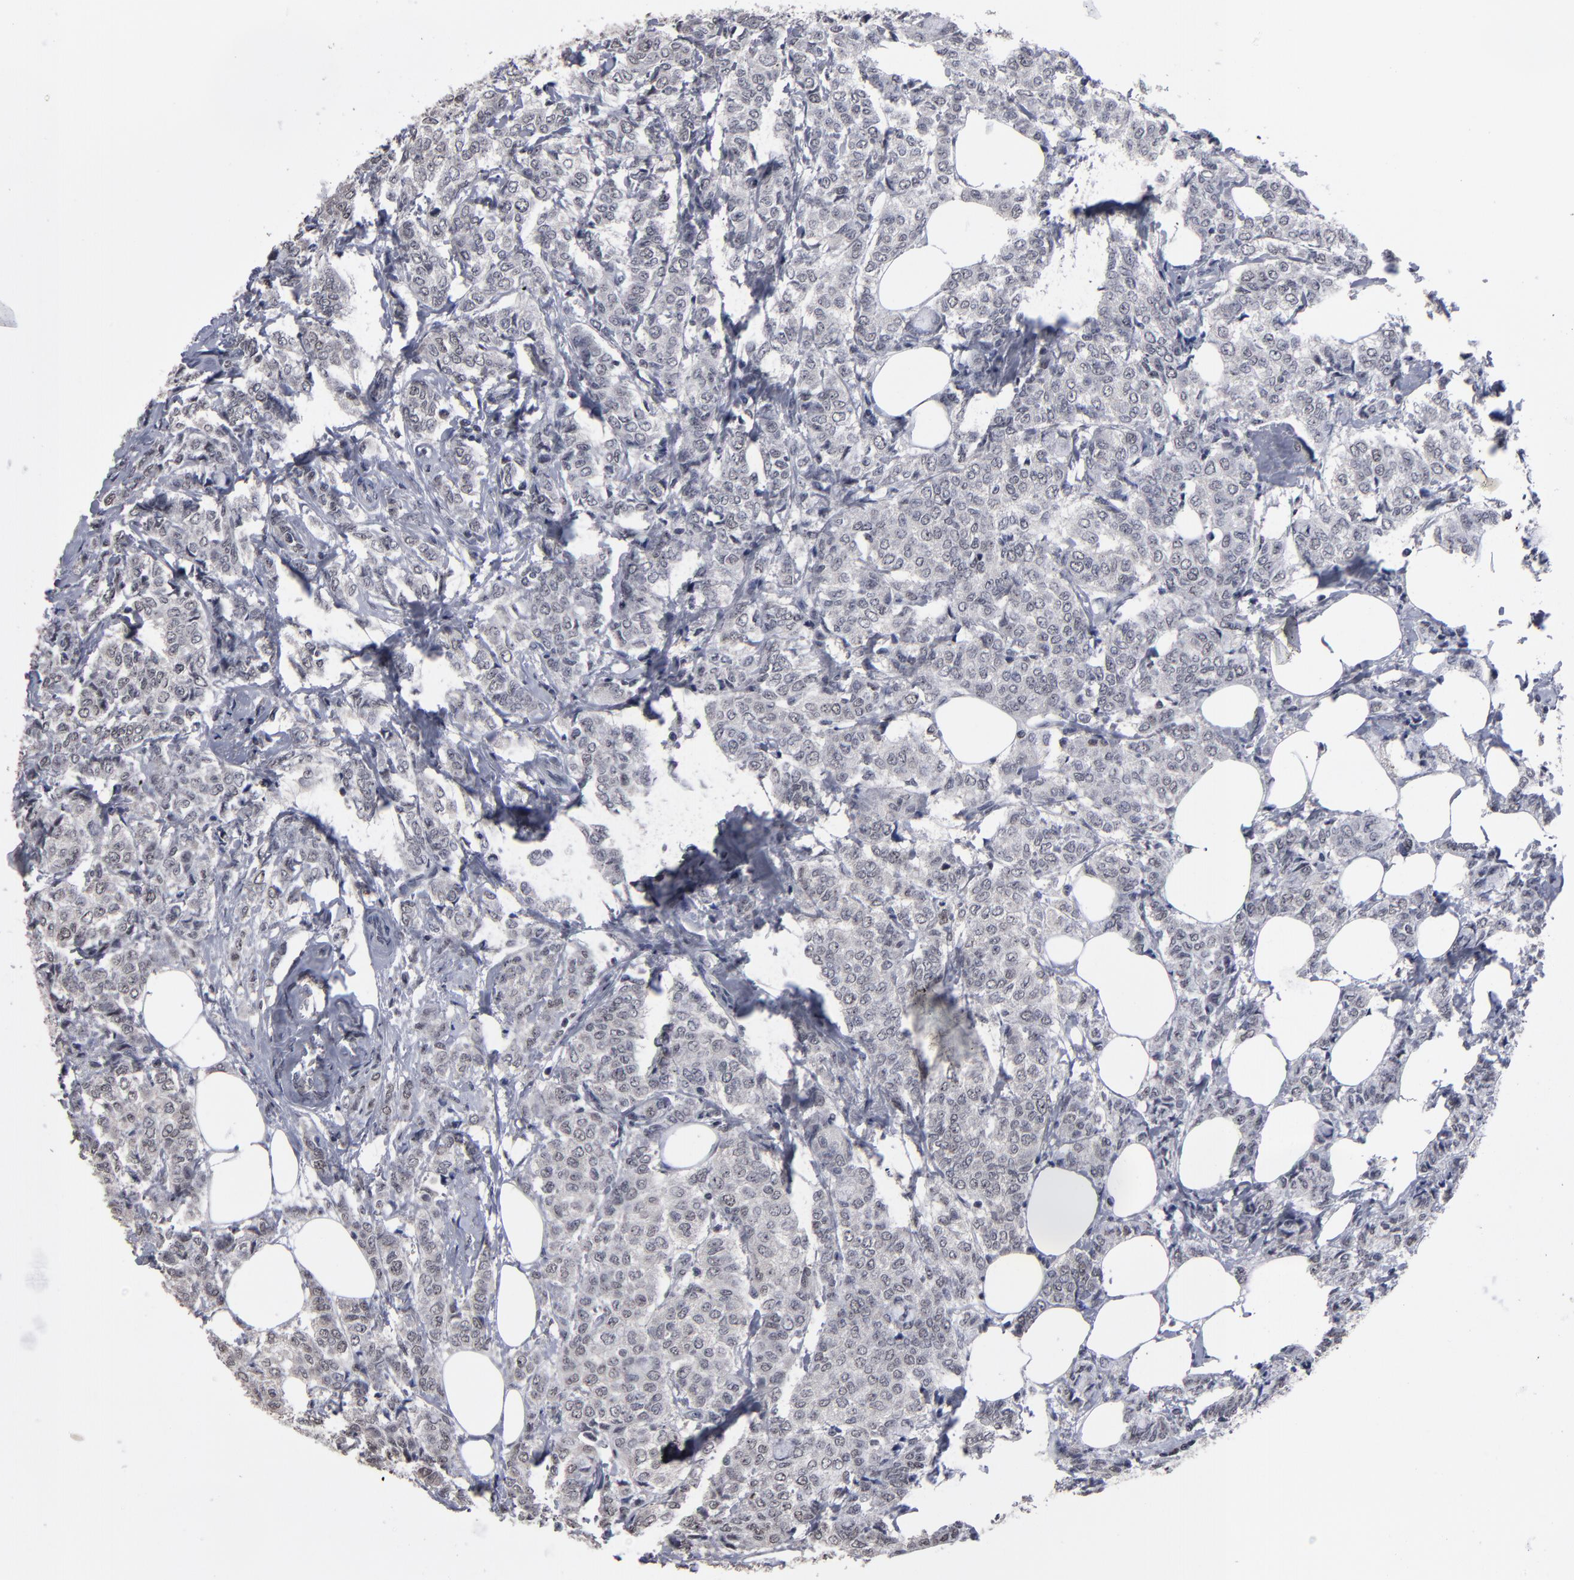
{"staining": {"intensity": "weak", "quantity": "<25%", "location": "nuclear"}, "tissue": "breast cancer", "cell_type": "Tumor cells", "image_type": "cancer", "snomed": [{"axis": "morphology", "description": "Lobular carcinoma"}, {"axis": "topography", "description": "Breast"}], "caption": "DAB (3,3'-diaminobenzidine) immunohistochemical staining of human breast lobular carcinoma shows no significant staining in tumor cells.", "gene": "SSRP1", "patient": {"sex": "female", "age": 60}}